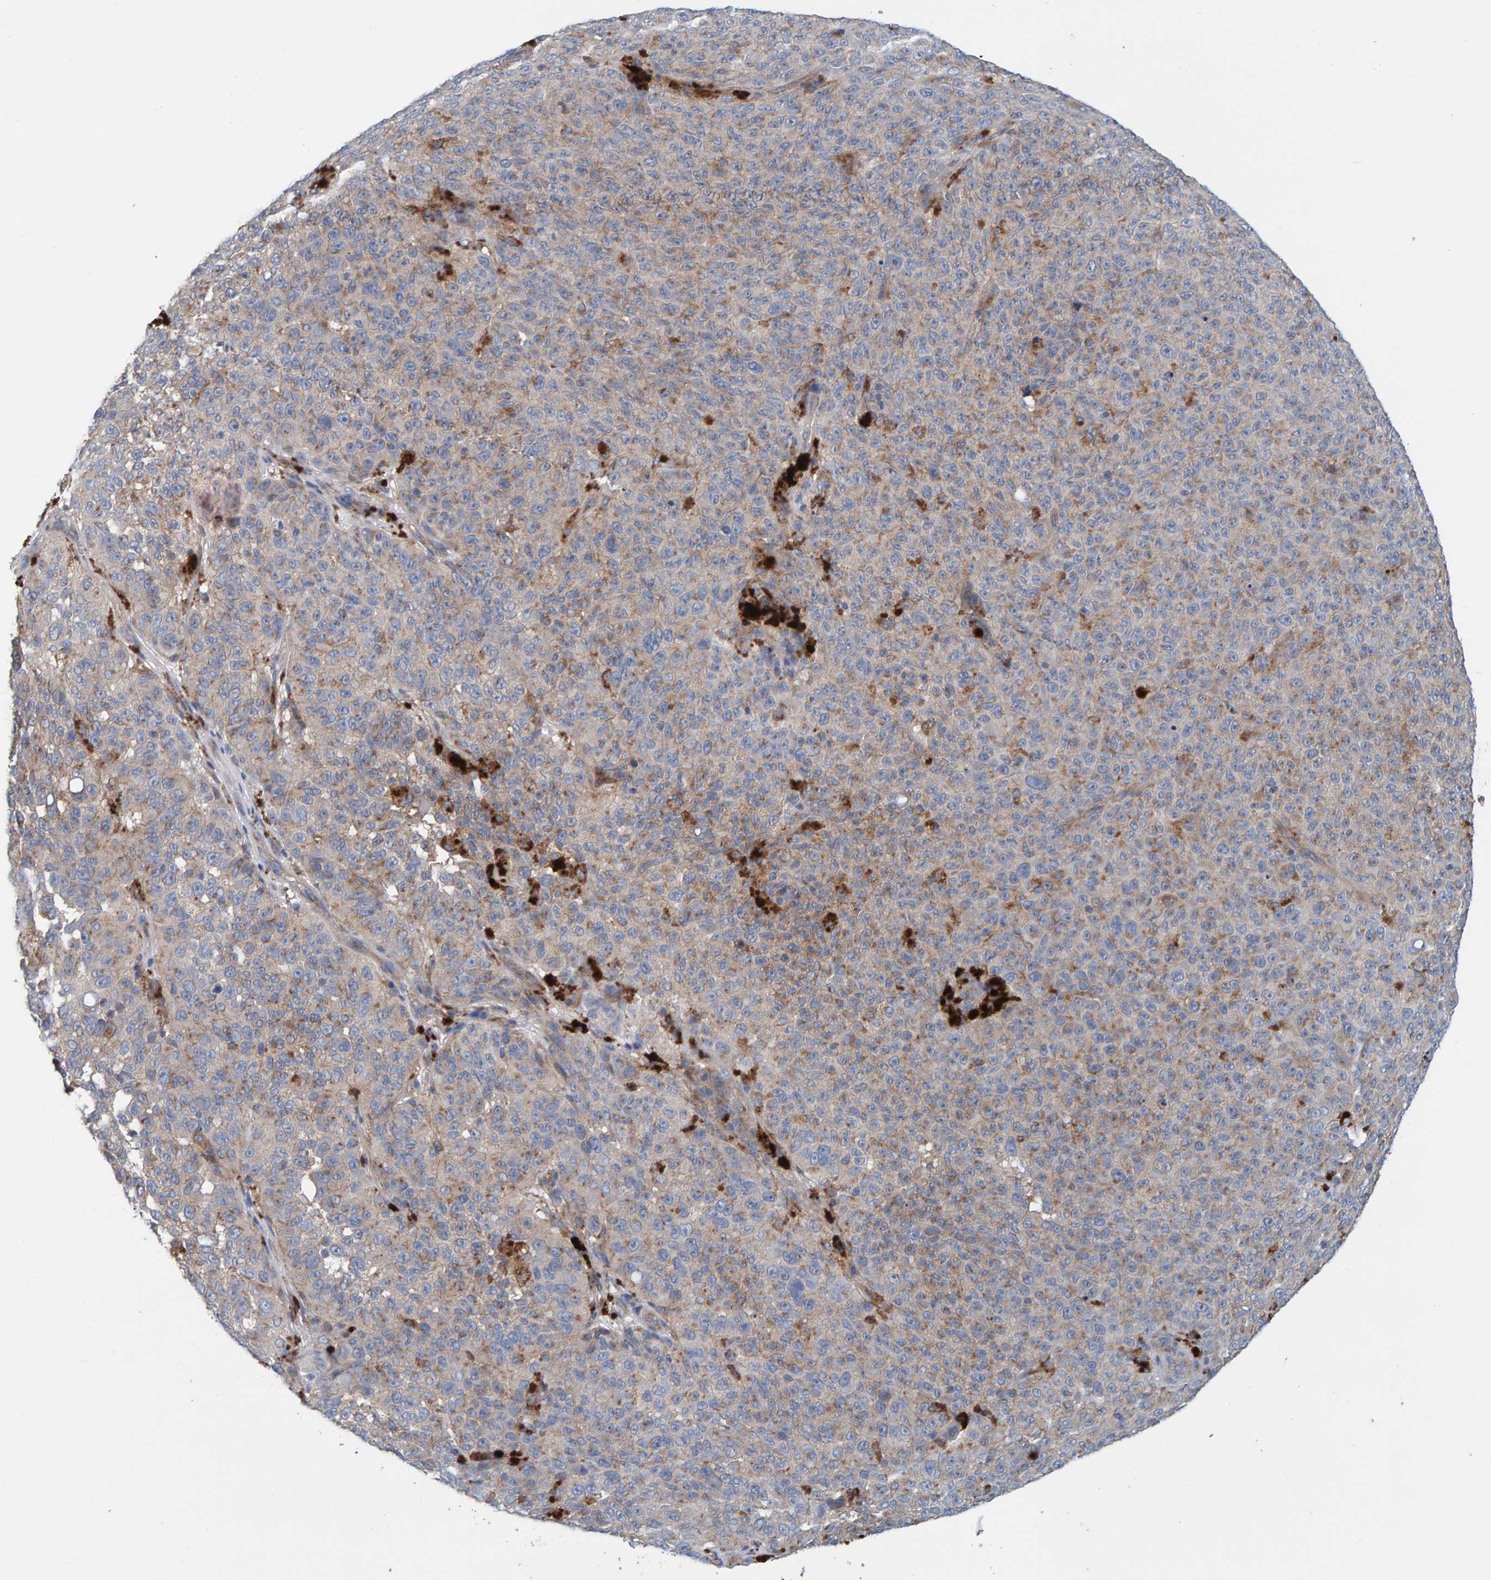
{"staining": {"intensity": "moderate", "quantity": ">75%", "location": "cytoplasmic/membranous"}, "tissue": "melanoma", "cell_type": "Tumor cells", "image_type": "cancer", "snomed": [{"axis": "morphology", "description": "Malignant melanoma, NOS"}, {"axis": "topography", "description": "Skin"}], "caption": "Immunohistochemical staining of human melanoma reveals medium levels of moderate cytoplasmic/membranous positivity in about >75% of tumor cells.", "gene": "MKLN1", "patient": {"sex": "female", "age": 82}}